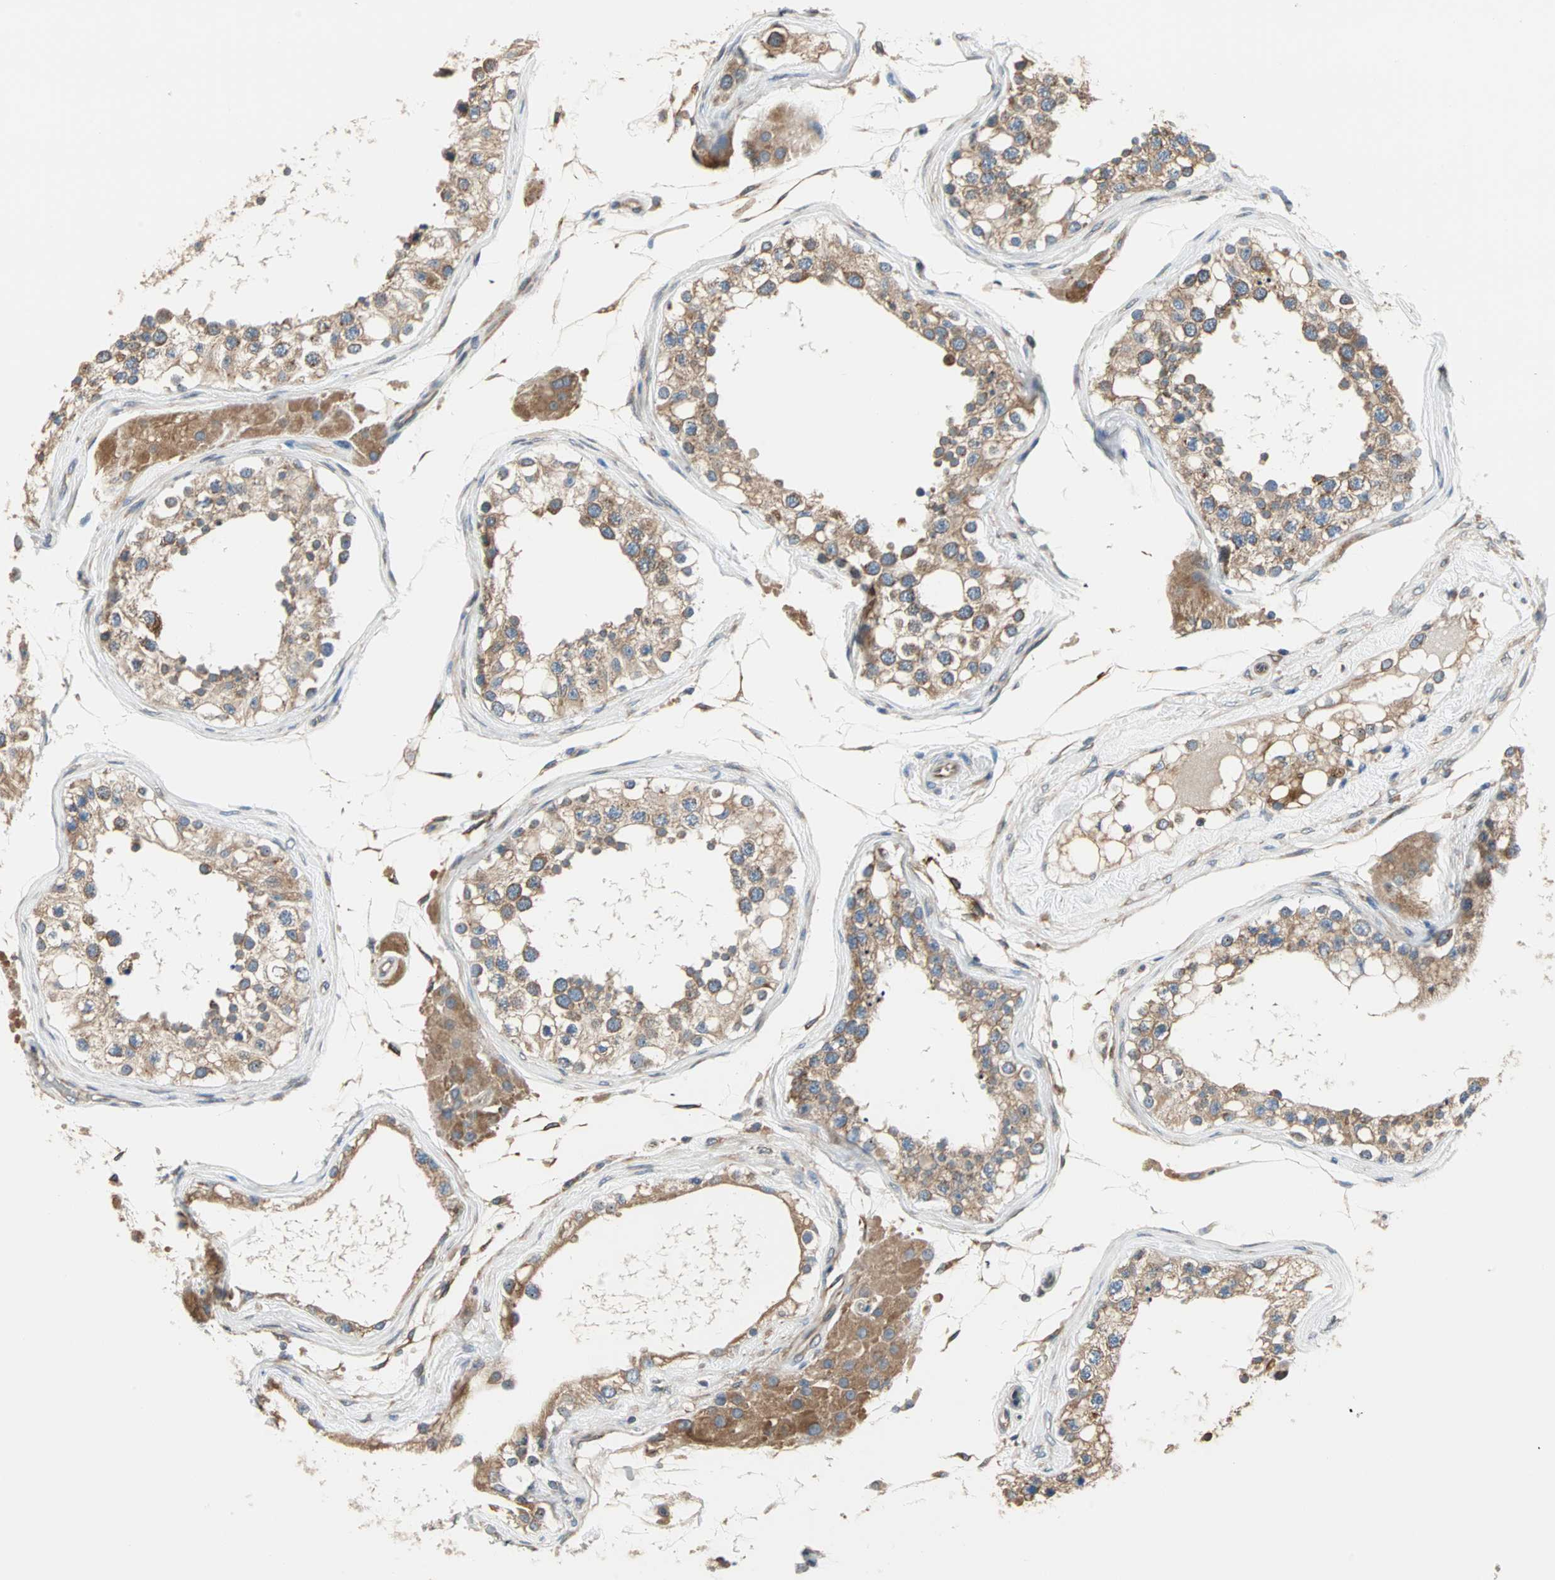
{"staining": {"intensity": "moderate", "quantity": ">75%", "location": "cytoplasmic/membranous"}, "tissue": "testis", "cell_type": "Cells in seminiferous ducts", "image_type": "normal", "snomed": [{"axis": "morphology", "description": "Normal tissue, NOS"}, {"axis": "topography", "description": "Testis"}], "caption": "Immunohistochemical staining of benign testis exhibits medium levels of moderate cytoplasmic/membranous staining in about >75% of cells in seminiferous ducts.", "gene": "SAR1A", "patient": {"sex": "male", "age": 68}}